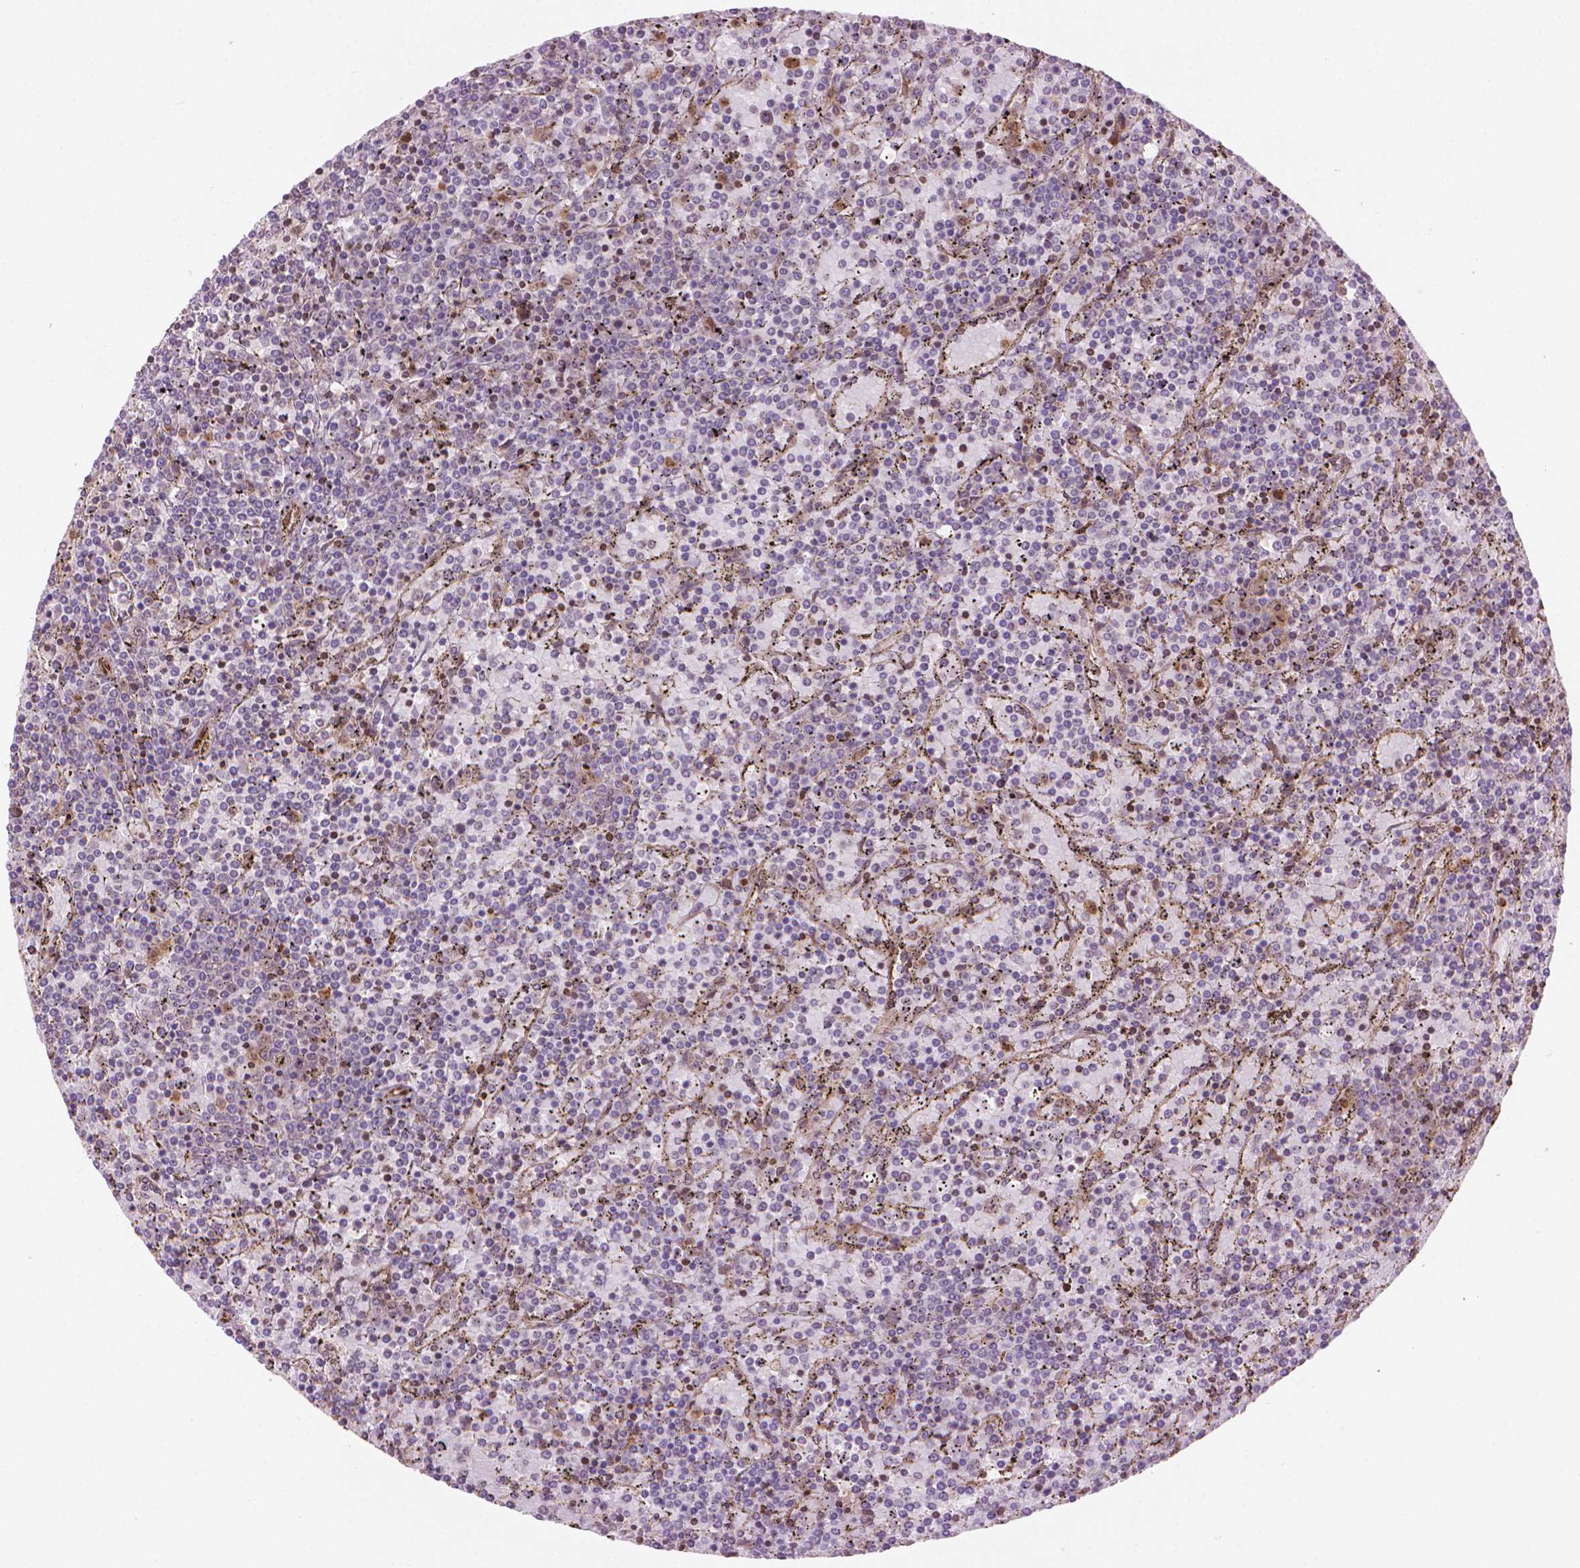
{"staining": {"intensity": "negative", "quantity": "none", "location": "none"}, "tissue": "lymphoma", "cell_type": "Tumor cells", "image_type": "cancer", "snomed": [{"axis": "morphology", "description": "Malignant lymphoma, non-Hodgkin's type, Low grade"}, {"axis": "topography", "description": "Spleen"}], "caption": "Immunohistochemical staining of human low-grade malignant lymphoma, non-Hodgkin's type exhibits no significant positivity in tumor cells.", "gene": "SMC2", "patient": {"sex": "female", "age": 77}}